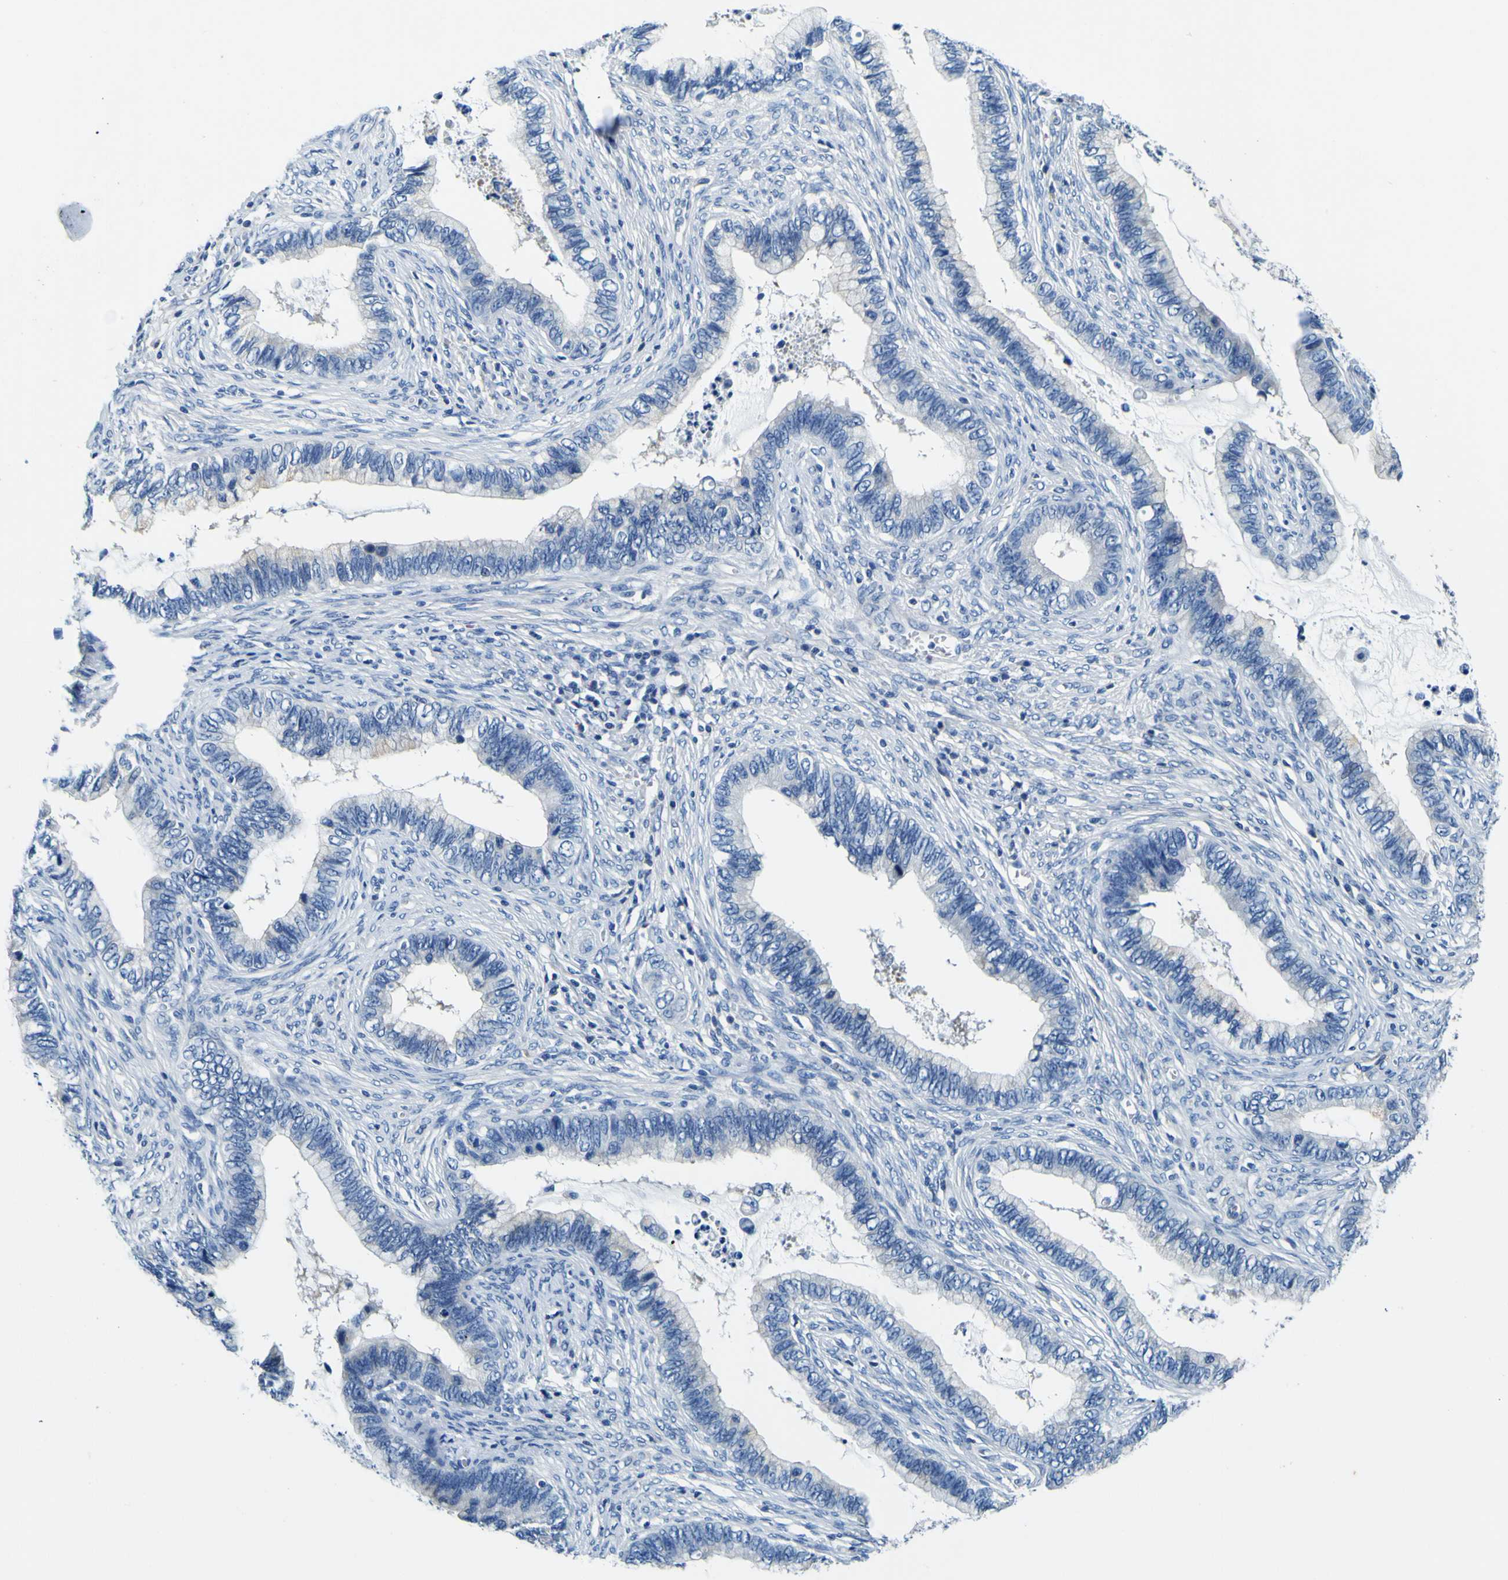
{"staining": {"intensity": "negative", "quantity": "none", "location": "none"}, "tissue": "cervical cancer", "cell_type": "Tumor cells", "image_type": "cancer", "snomed": [{"axis": "morphology", "description": "Adenocarcinoma, NOS"}, {"axis": "topography", "description": "Cervix"}], "caption": "Immunohistochemistry (IHC) image of human cervical cancer (adenocarcinoma) stained for a protein (brown), which reveals no staining in tumor cells.", "gene": "ADGRA2", "patient": {"sex": "female", "age": 44}}